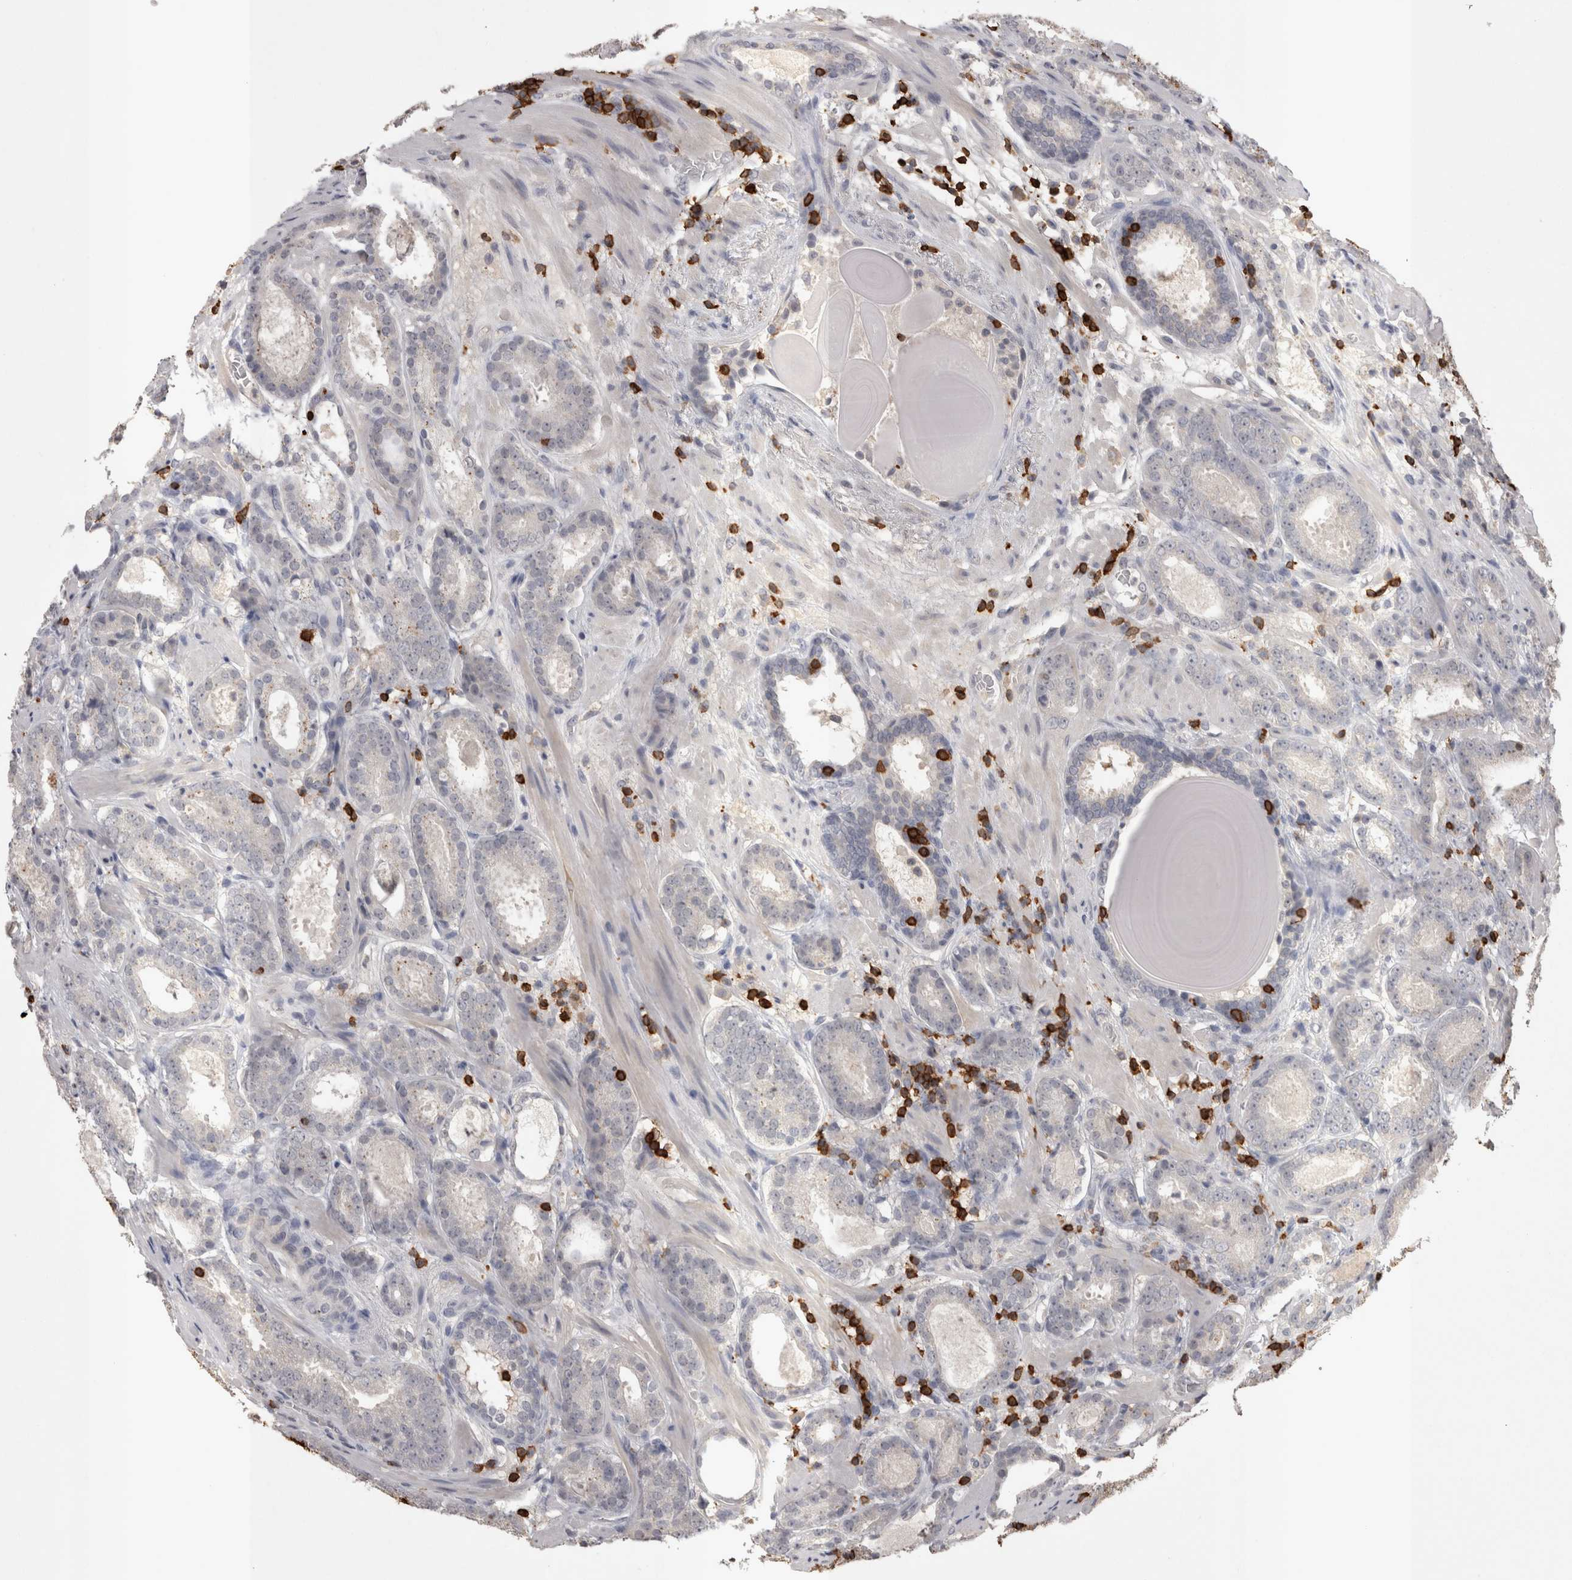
{"staining": {"intensity": "negative", "quantity": "none", "location": "none"}, "tissue": "prostate cancer", "cell_type": "Tumor cells", "image_type": "cancer", "snomed": [{"axis": "morphology", "description": "Adenocarcinoma, Low grade"}, {"axis": "topography", "description": "Prostate"}], "caption": "Immunohistochemical staining of human prostate low-grade adenocarcinoma reveals no significant expression in tumor cells. The staining was performed using DAB to visualize the protein expression in brown, while the nuclei were stained in blue with hematoxylin (Magnification: 20x).", "gene": "SKAP1", "patient": {"sex": "male", "age": 69}}